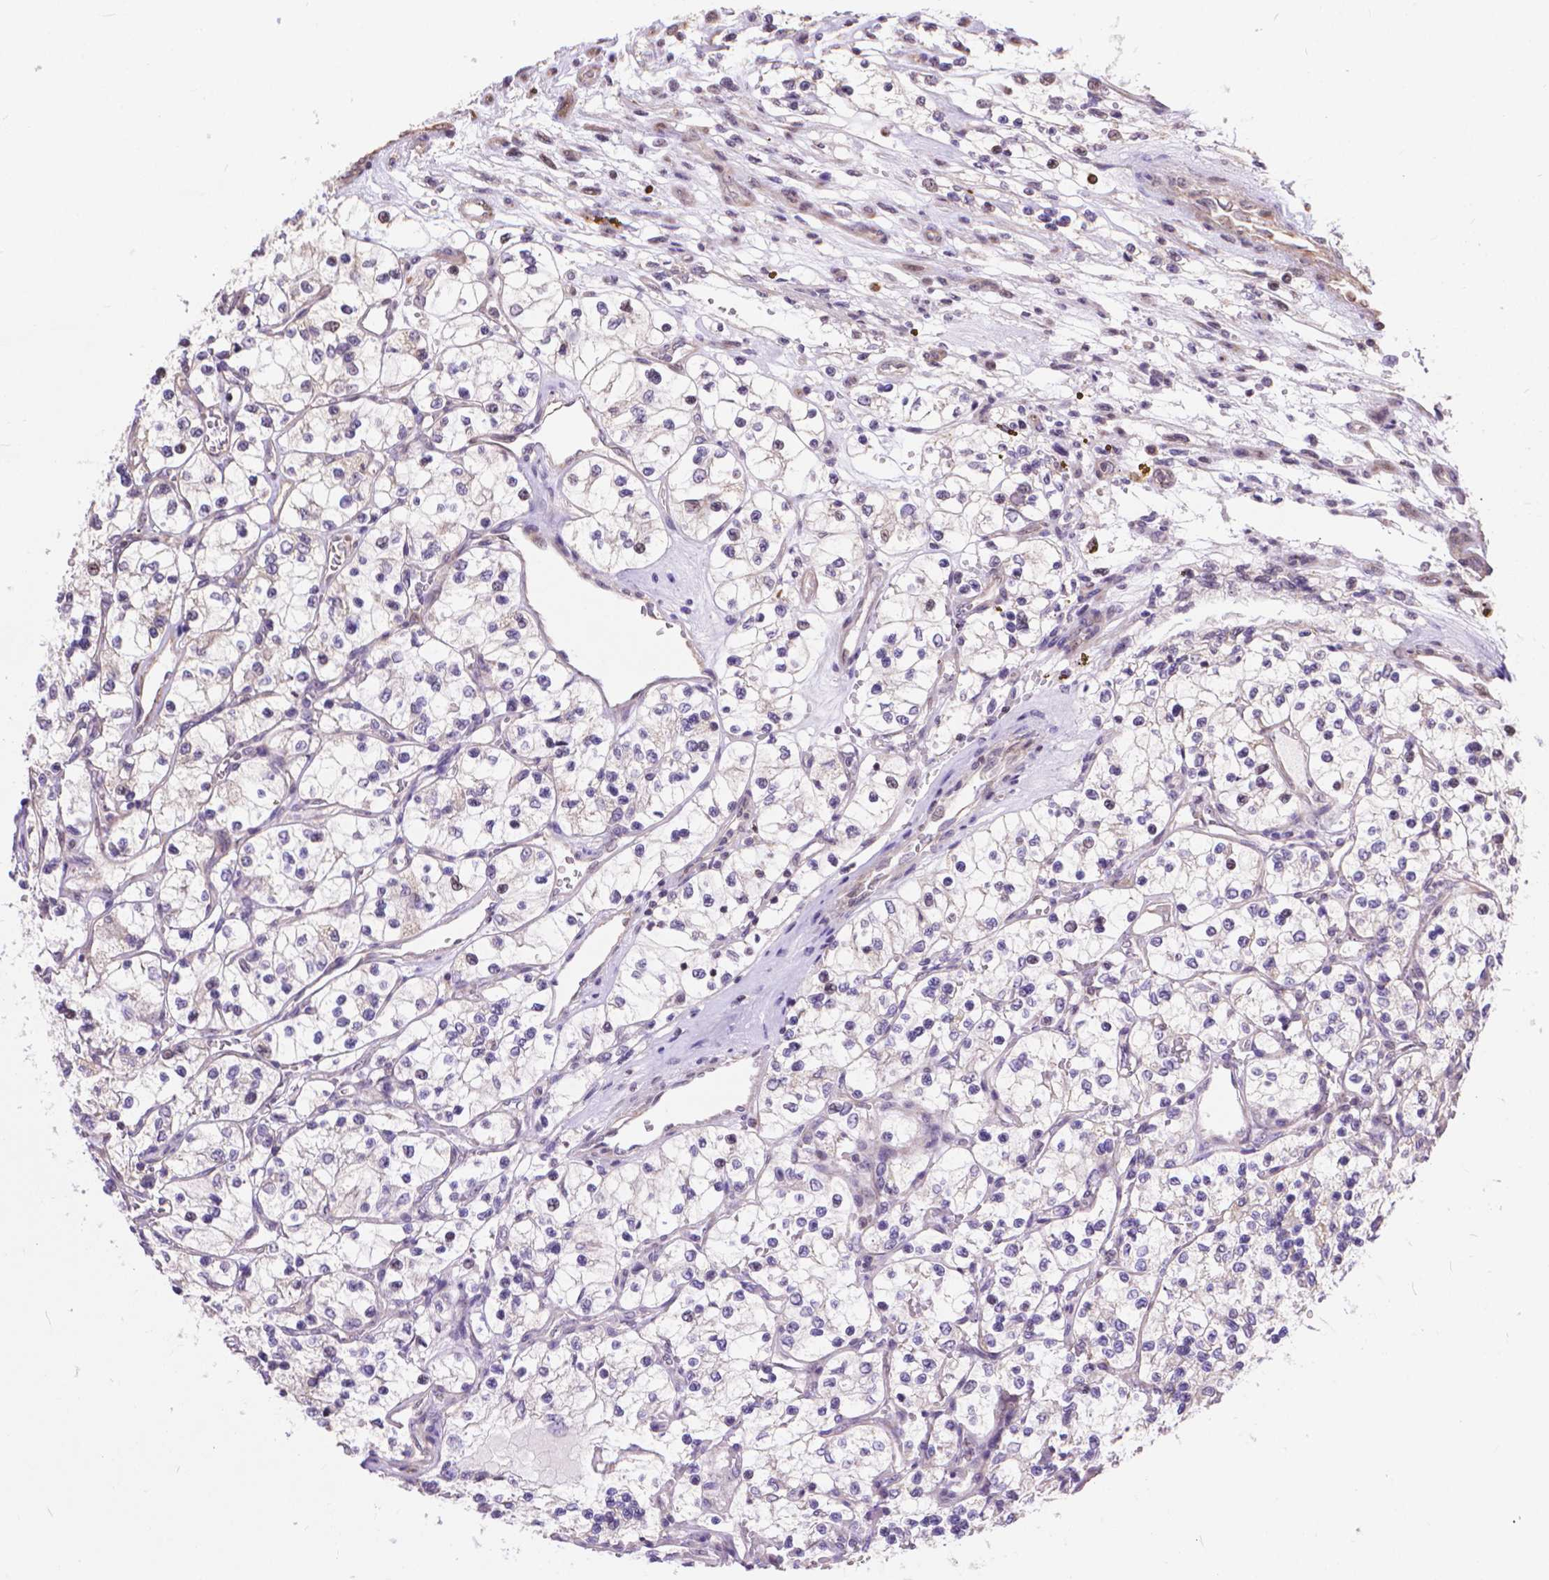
{"staining": {"intensity": "negative", "quantity": "none", "location": "none"}, "tissue": "renal cancer", "cell_type": "Tumor cells", "image_type": "cancer", "snomed": [{"axis": "morphology", "description": "Adenocarcinoma, NOS"}, {"axis": "topography", "description": "Kidney"}], "caption": "The histopathology image shows no significant staining in tumor cells of renal adenocarcinoma. (DAB (3,3'-diaminobenzidine) immunohistochemistry, high magnification).", "gene": "TMEM135", "patient": {"sex": "female", "age": 69}}